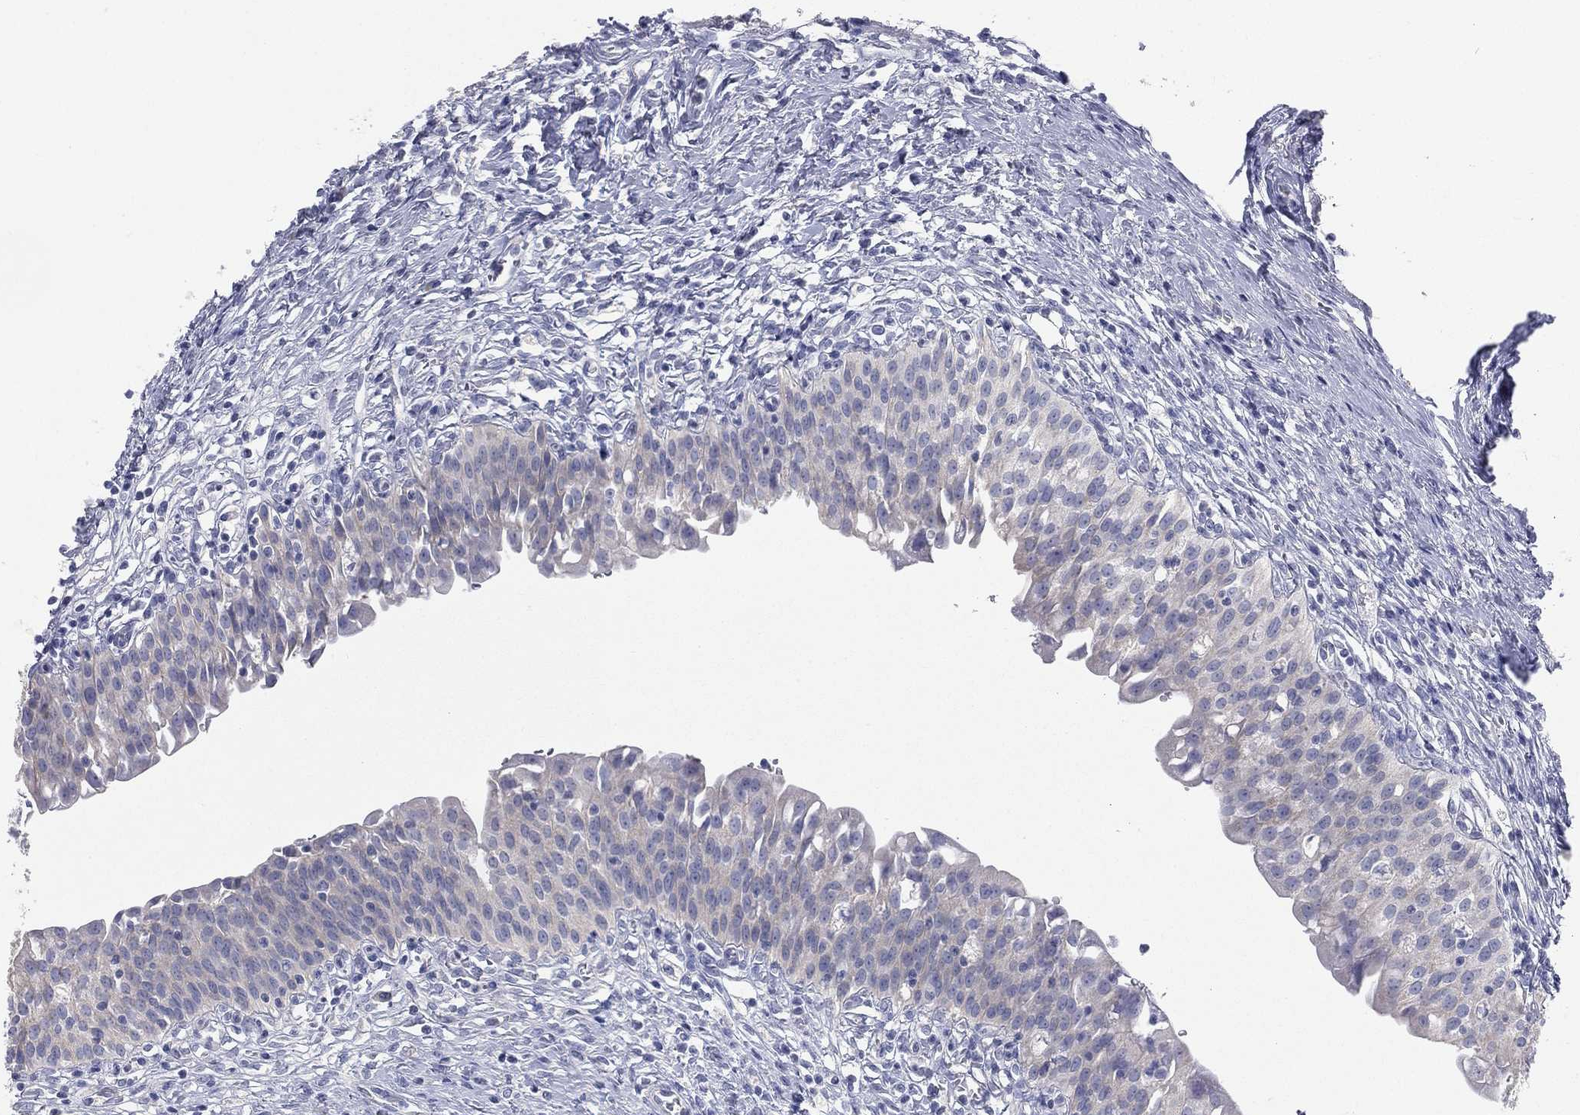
{"staining": {"intensity": "negative", "quantity": "none", "location": "none"}, "tissue": "urinary bladder", "cell_type": "Urothelial cells", "image_type": "normal", "snomed": [{"axis": "morphology", "description": "Normal tissue, NOS"}, {"axis": "topography", "description": "Urinary bladder"}], "caption": "This histopathology image is of benign urinary bladder stained with immunohistochemistry (IHC) to label a protein in brown with the nuclei are counter-stained blue. There is no positivity in urothelial cells.", "gene": "STK31", "patient": {"sex": "male", "age": 76}}